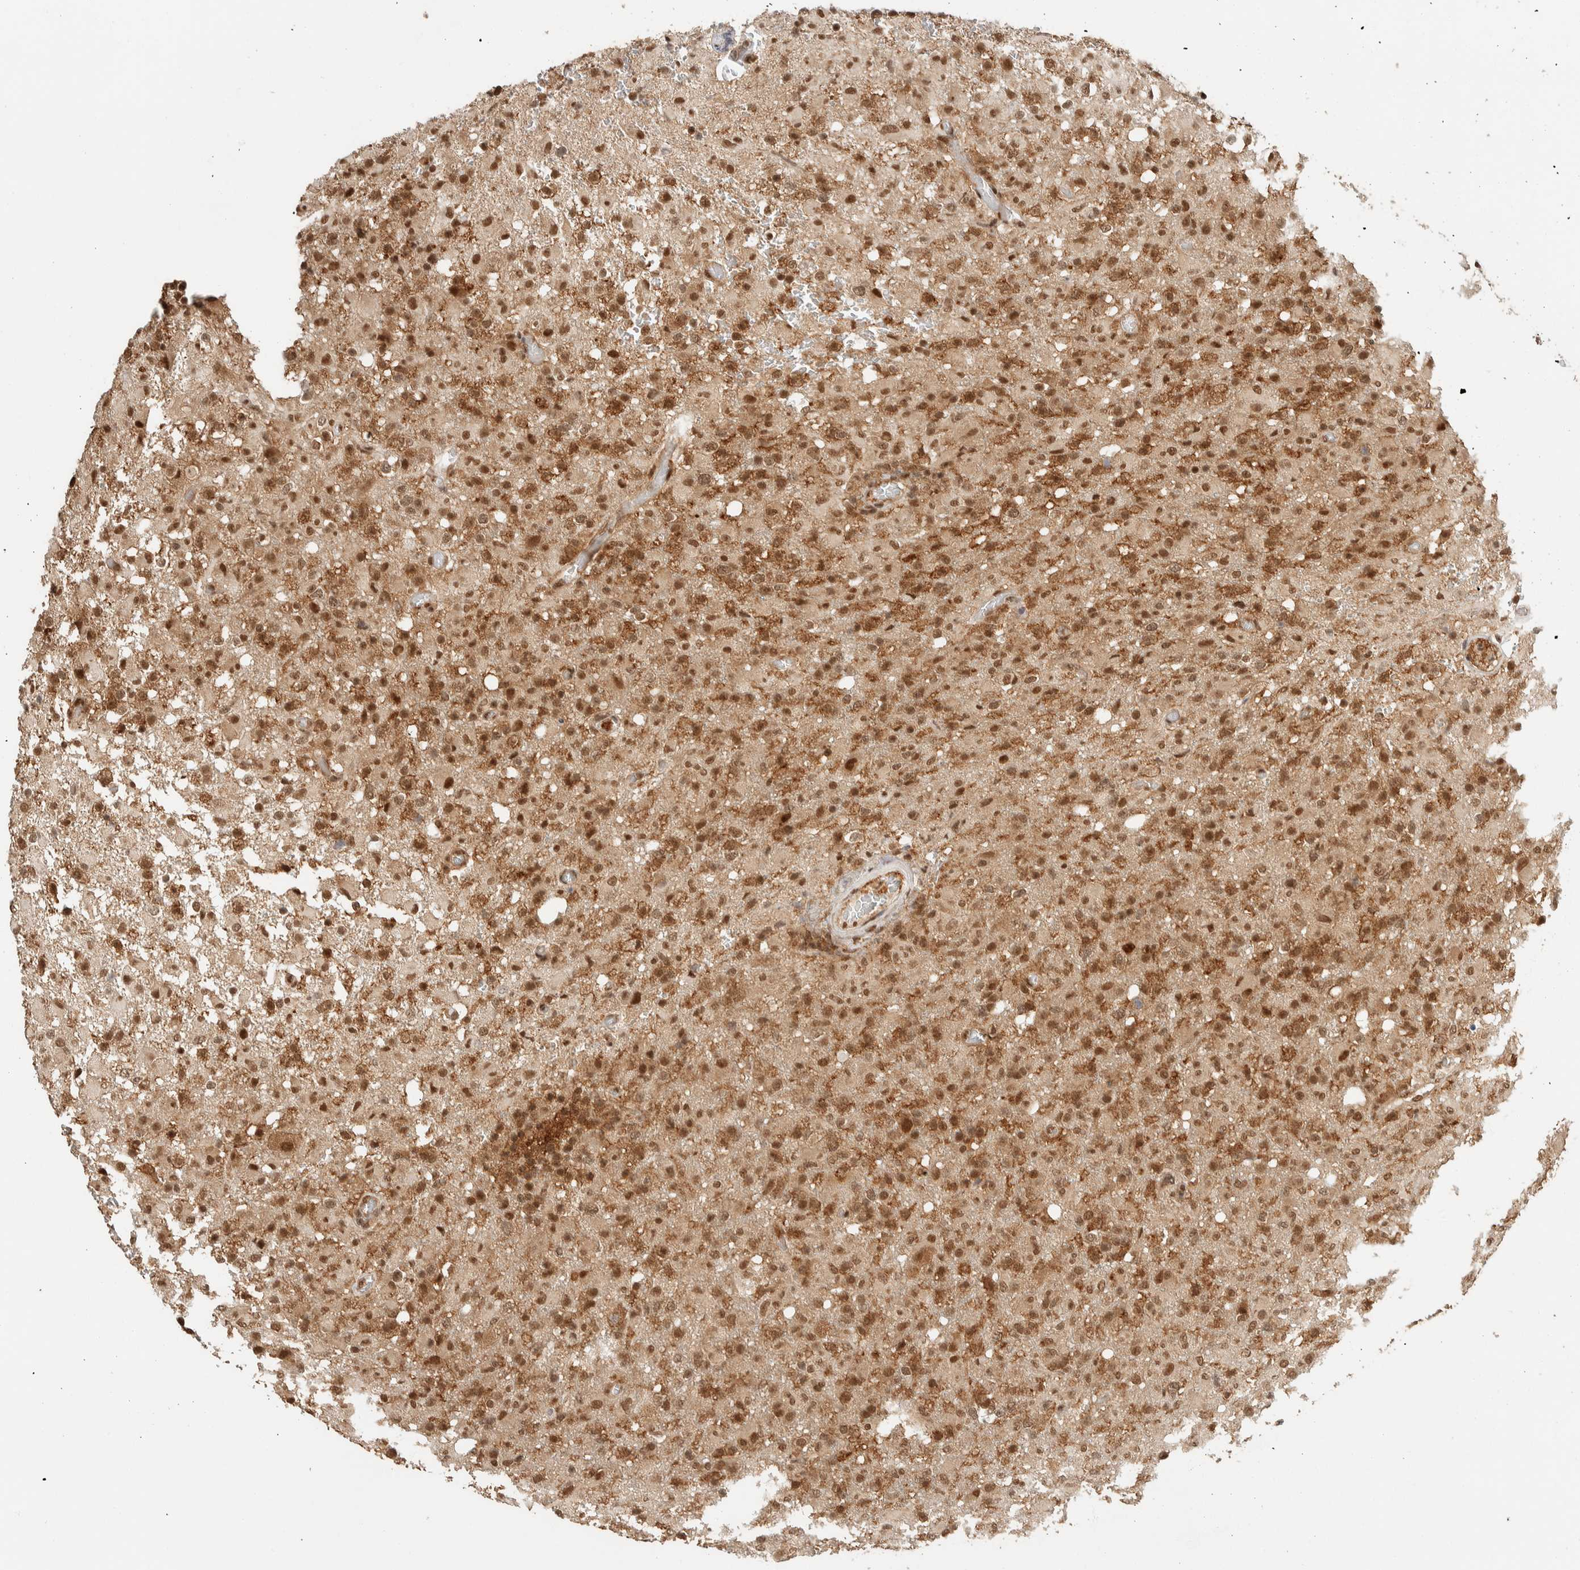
{"staining": {"intensity": "moderate", "quantity": ">75%", "location": "cytoplasmic/membranous,nuclear"}, "tissue": "glioma", "cell_type": "Tumor cells", "image_type": "cancer", "snomed": [{"axis": "morphology", "description": "Glioma, malignant, High grade"}, {"axis": "topography", "description": "Brain"}], "caption": "This image shows glioma stained with immunohistochemistry (IHC) to label a protein in brown. The cytoplasmic/membranous and nuclear of tumor cells show moderate positivity for the protein. Nuclei are counter-stained blue.", "gene": "ZBTB2", "patient": {"sex": "female", "age": 57}}